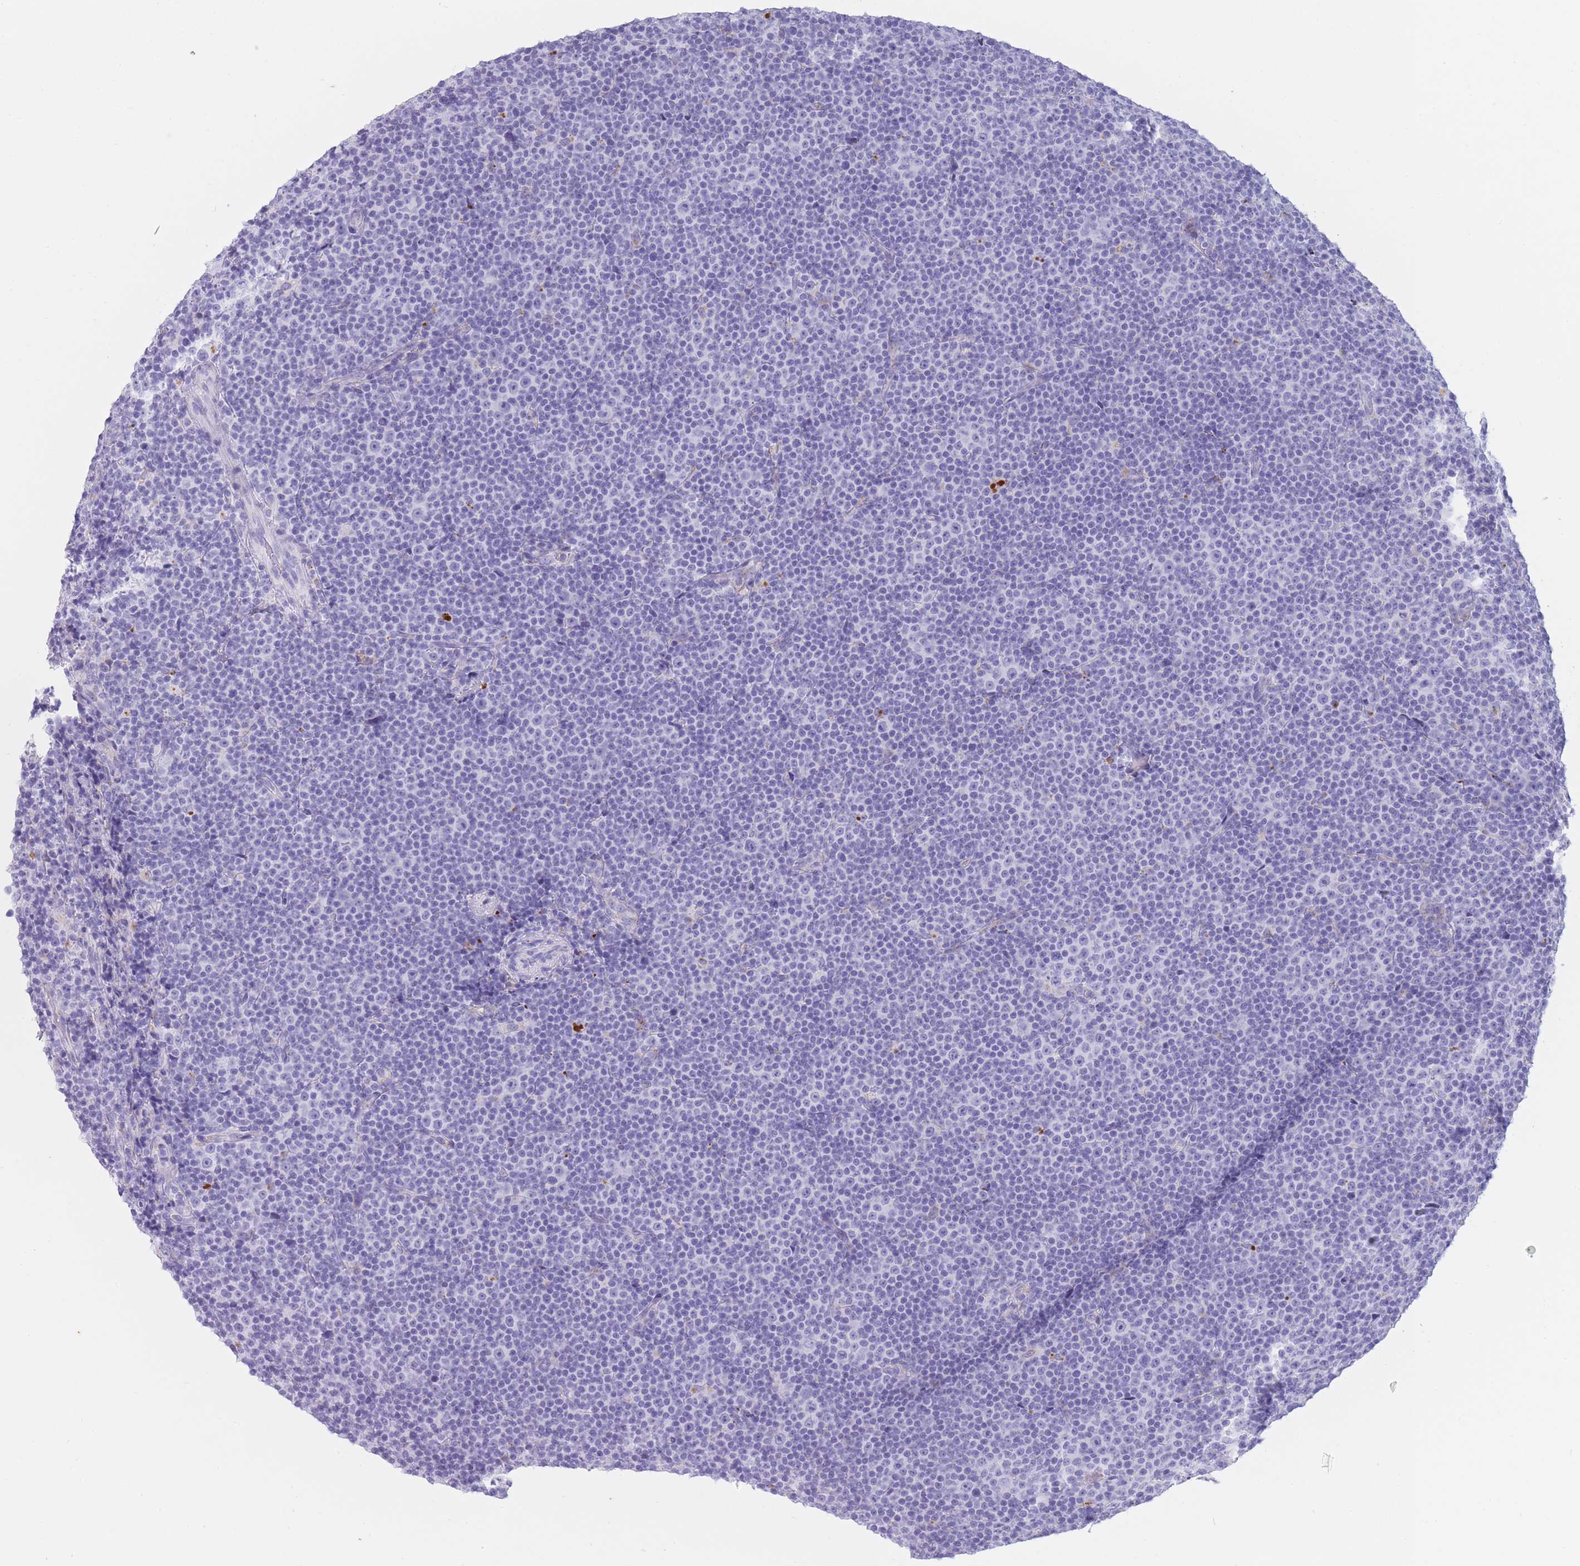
{"staining": {"intensity": "negative", "quantity": "none", "location": "none"}, "tissue": "lymphoma", "cell_type": "Tumor cells", "image_type": "cancer", "snomed": [{"axis": "morphology", "description": "Malignant lymphoma, non-Hodgkin's type, Low grade"}, {"axis": "topography", "description": "Lymph node"}], "caption": "Immunohistochemistry (IHC) of malignant lymphoma, non-Hodgkin's type (low-grade) displays no staining in tumor cells.", "gene": "GAA", "patient": {"sex": "female", "age": 67}}